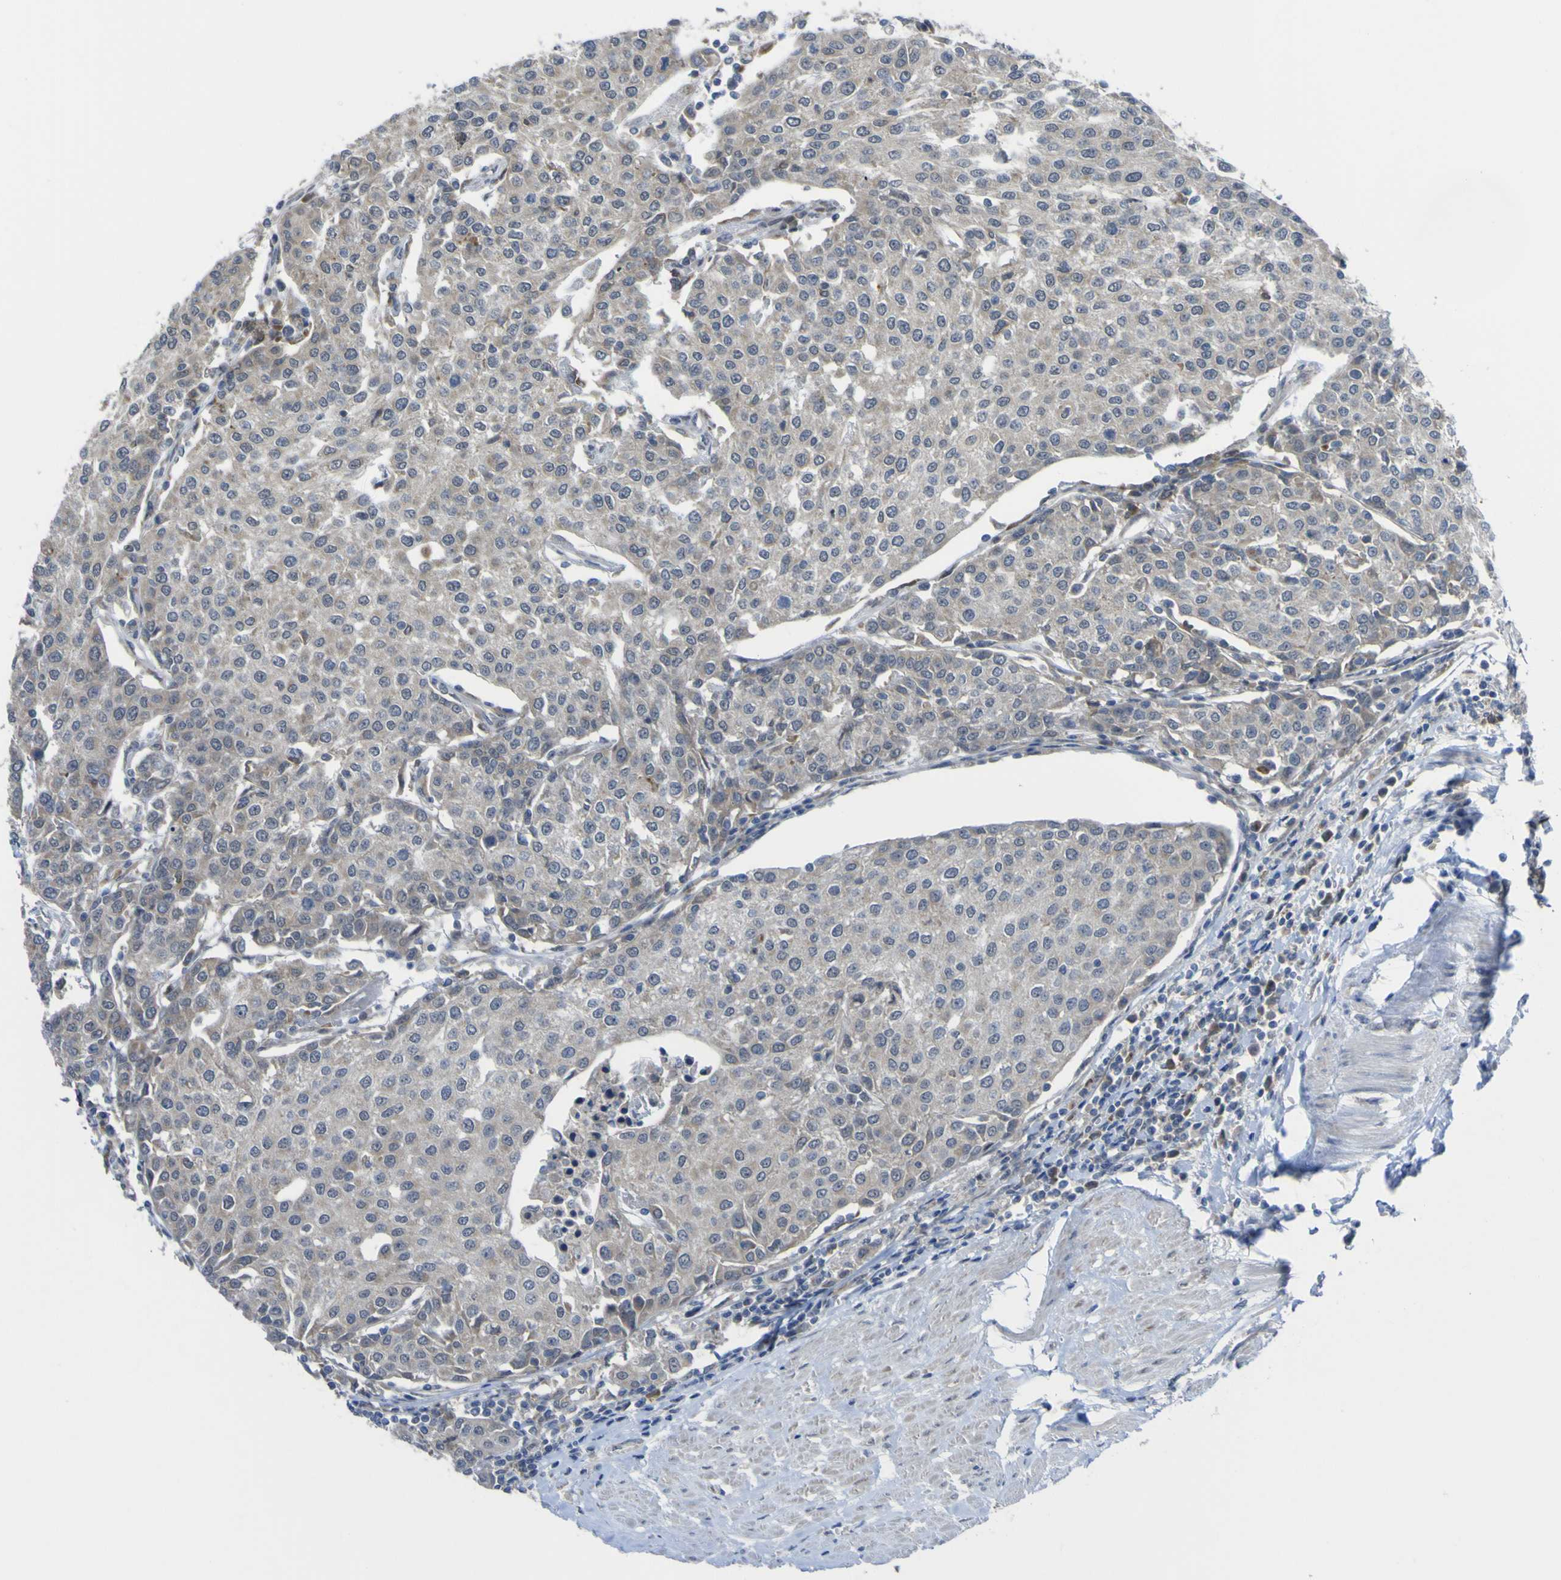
{"staining": {"intensity": "negative", "quantity": "none", "location": "none"}, "tissue": "urothelial cancer", "cell_type": "Tumor cells", "image_type": "cancer", "snomed": [{"axis": "morphology", "description": "Urothelial carcinoma, High grade"}, {"axis": "topography", "description": "Urinary bladder"}], "caption": "Immunohistochemical staining of urothelial cancer demonstrates no significant positivity in tumor cells.", "gene": "TNFRSF11A", "patient": {"sex": "female", "age": 85}}